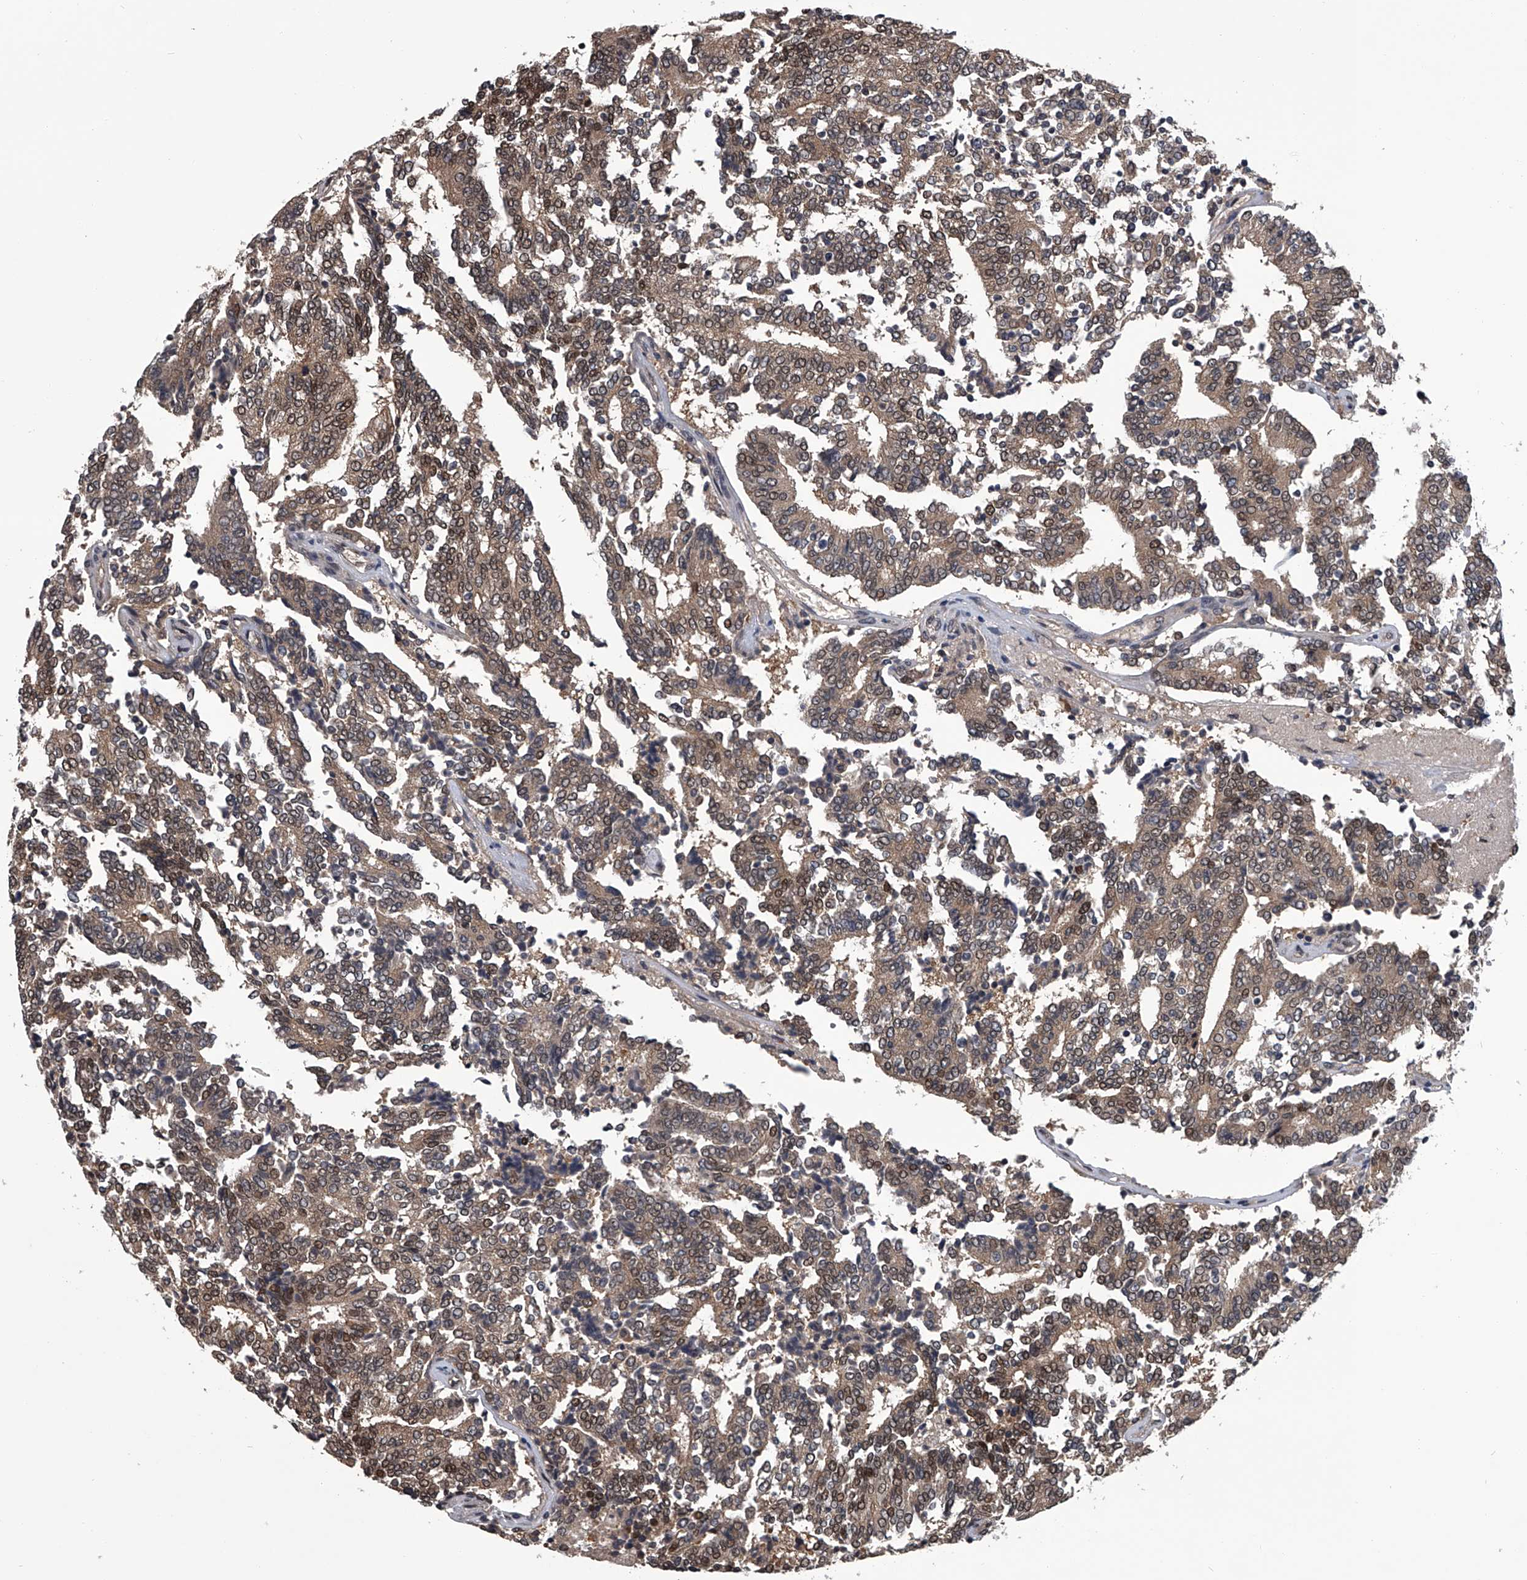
{"staining": {"intensity": "moderate", "quantity": ">75%", "location": "cytoplasmic/membranous,nuclear"}, "tissue": "prostate cancer", "cell_type": "Tumor cells", "image_type": "cancer", "snomed": [{"axis": "morphology", "description": "Normal tissue, NOS"}, {"axis": "morphology", "description": "Adenocarcinoma, High grade"}, {"axis": "topography", "description": "Prostate"}, {"axis": "topography", "description": "Seminal veicle"}], "caption": "Immunohistochemical staining of human prostate high-grade adenocarcinoma exhibits moderate cytoplasmic/membranous and nuclear protein staining in about >75% of tumor cells. (brown staining indicates protein expression, while blue staining denotes nuclei).", "gene": "TSNAX", "patient": {"sex": "male", "age": 55}}